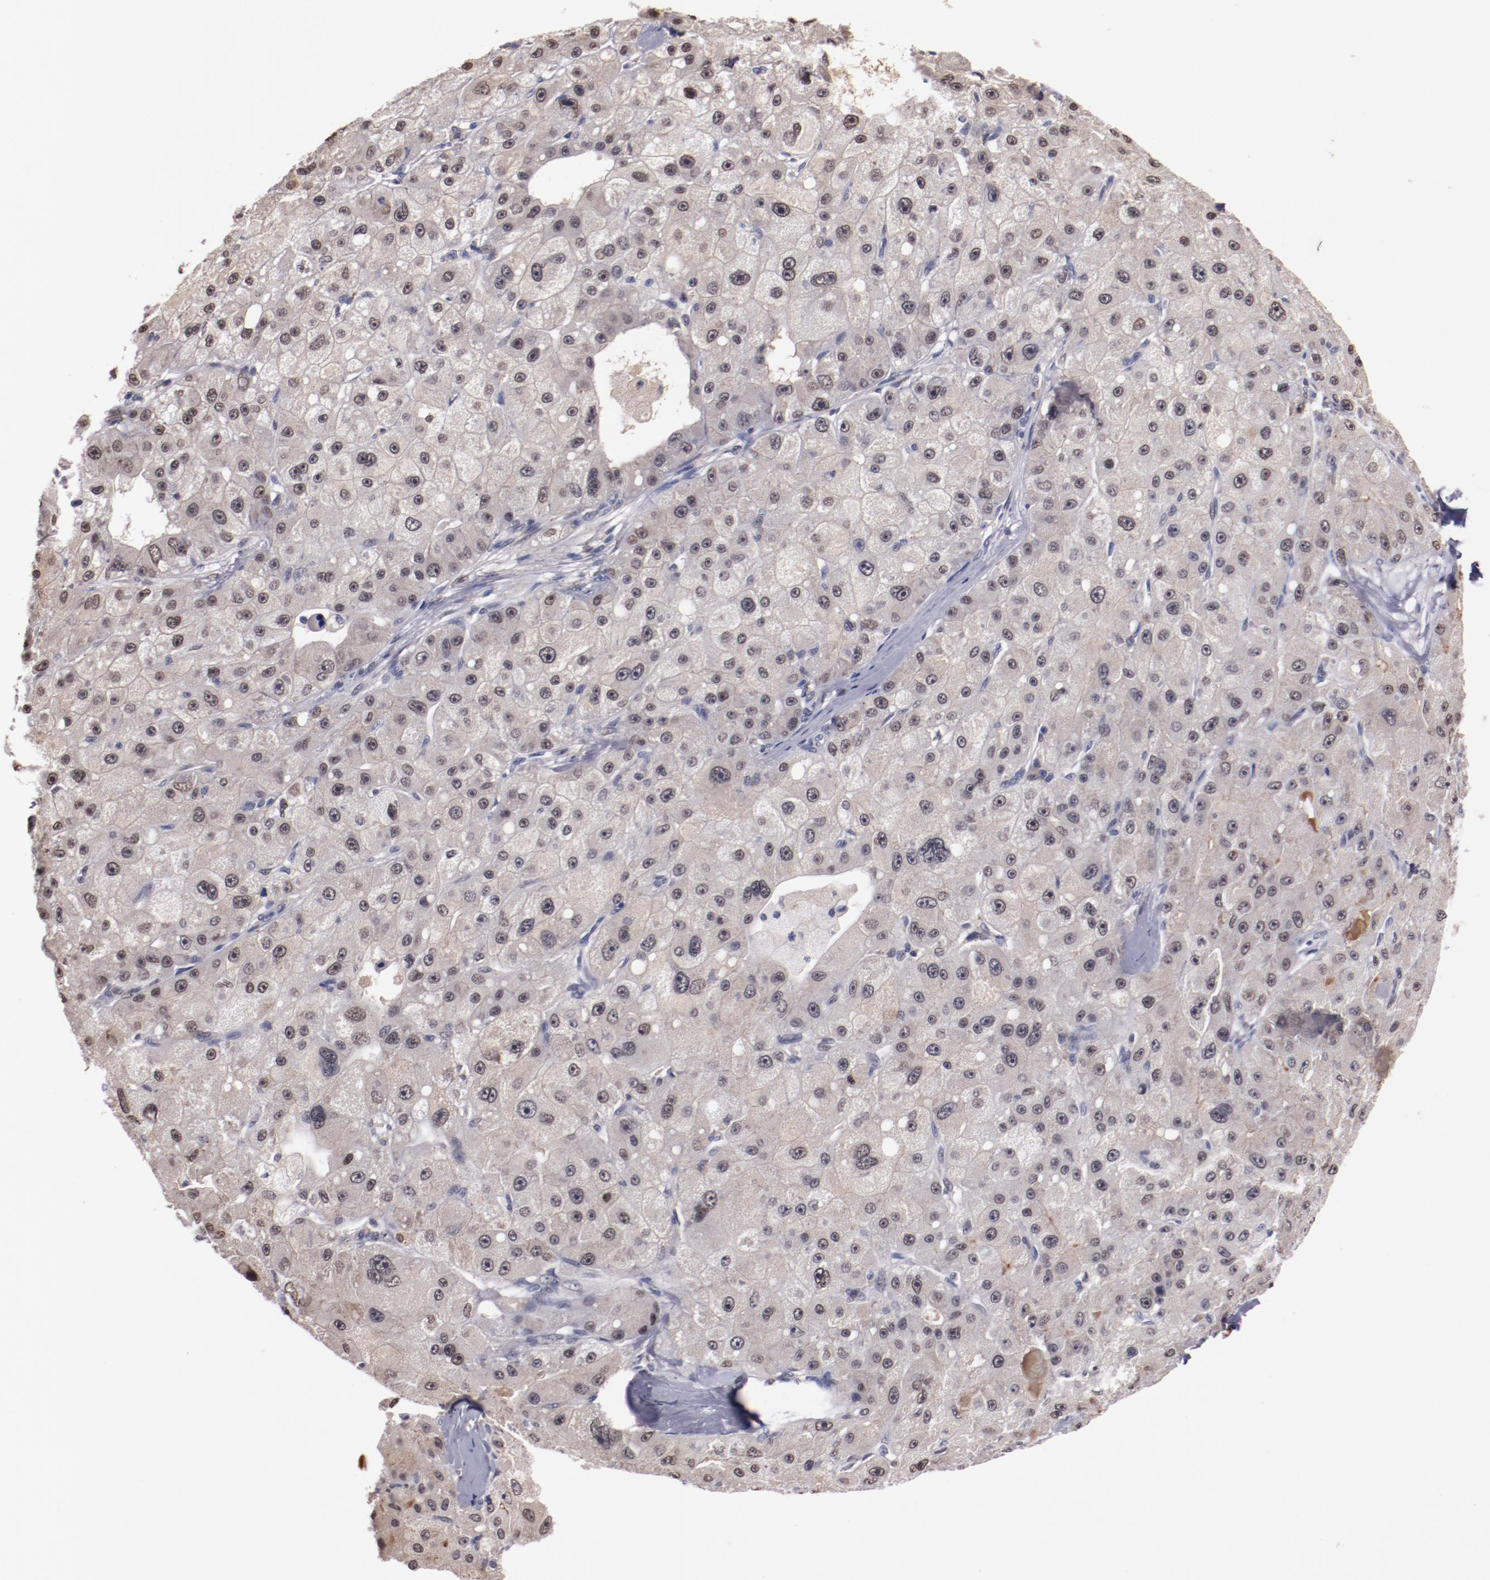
{"staining": {"intensity": "weak", "quantity": ">75%", "location": "cytoplasmic/membranous,nuclear"}, "tissue": "liver cancer", "cell_type": "Tumor cells", "image_type": "cancer", "snomed": [{"axis": "morphology", "description": "Carcinoma, Hepatocellular, NOS"}, {"axis": "topography", "description": "Liver"}], "caption": "This is a micrograph of immunohistochemistry staining of liver cancer, which shows weak positivity in the cytoplasmic/membranous and nuclear of tumor cells.", "gene": "FAM81A", "patient": {"sex": "male", "age": 80}}